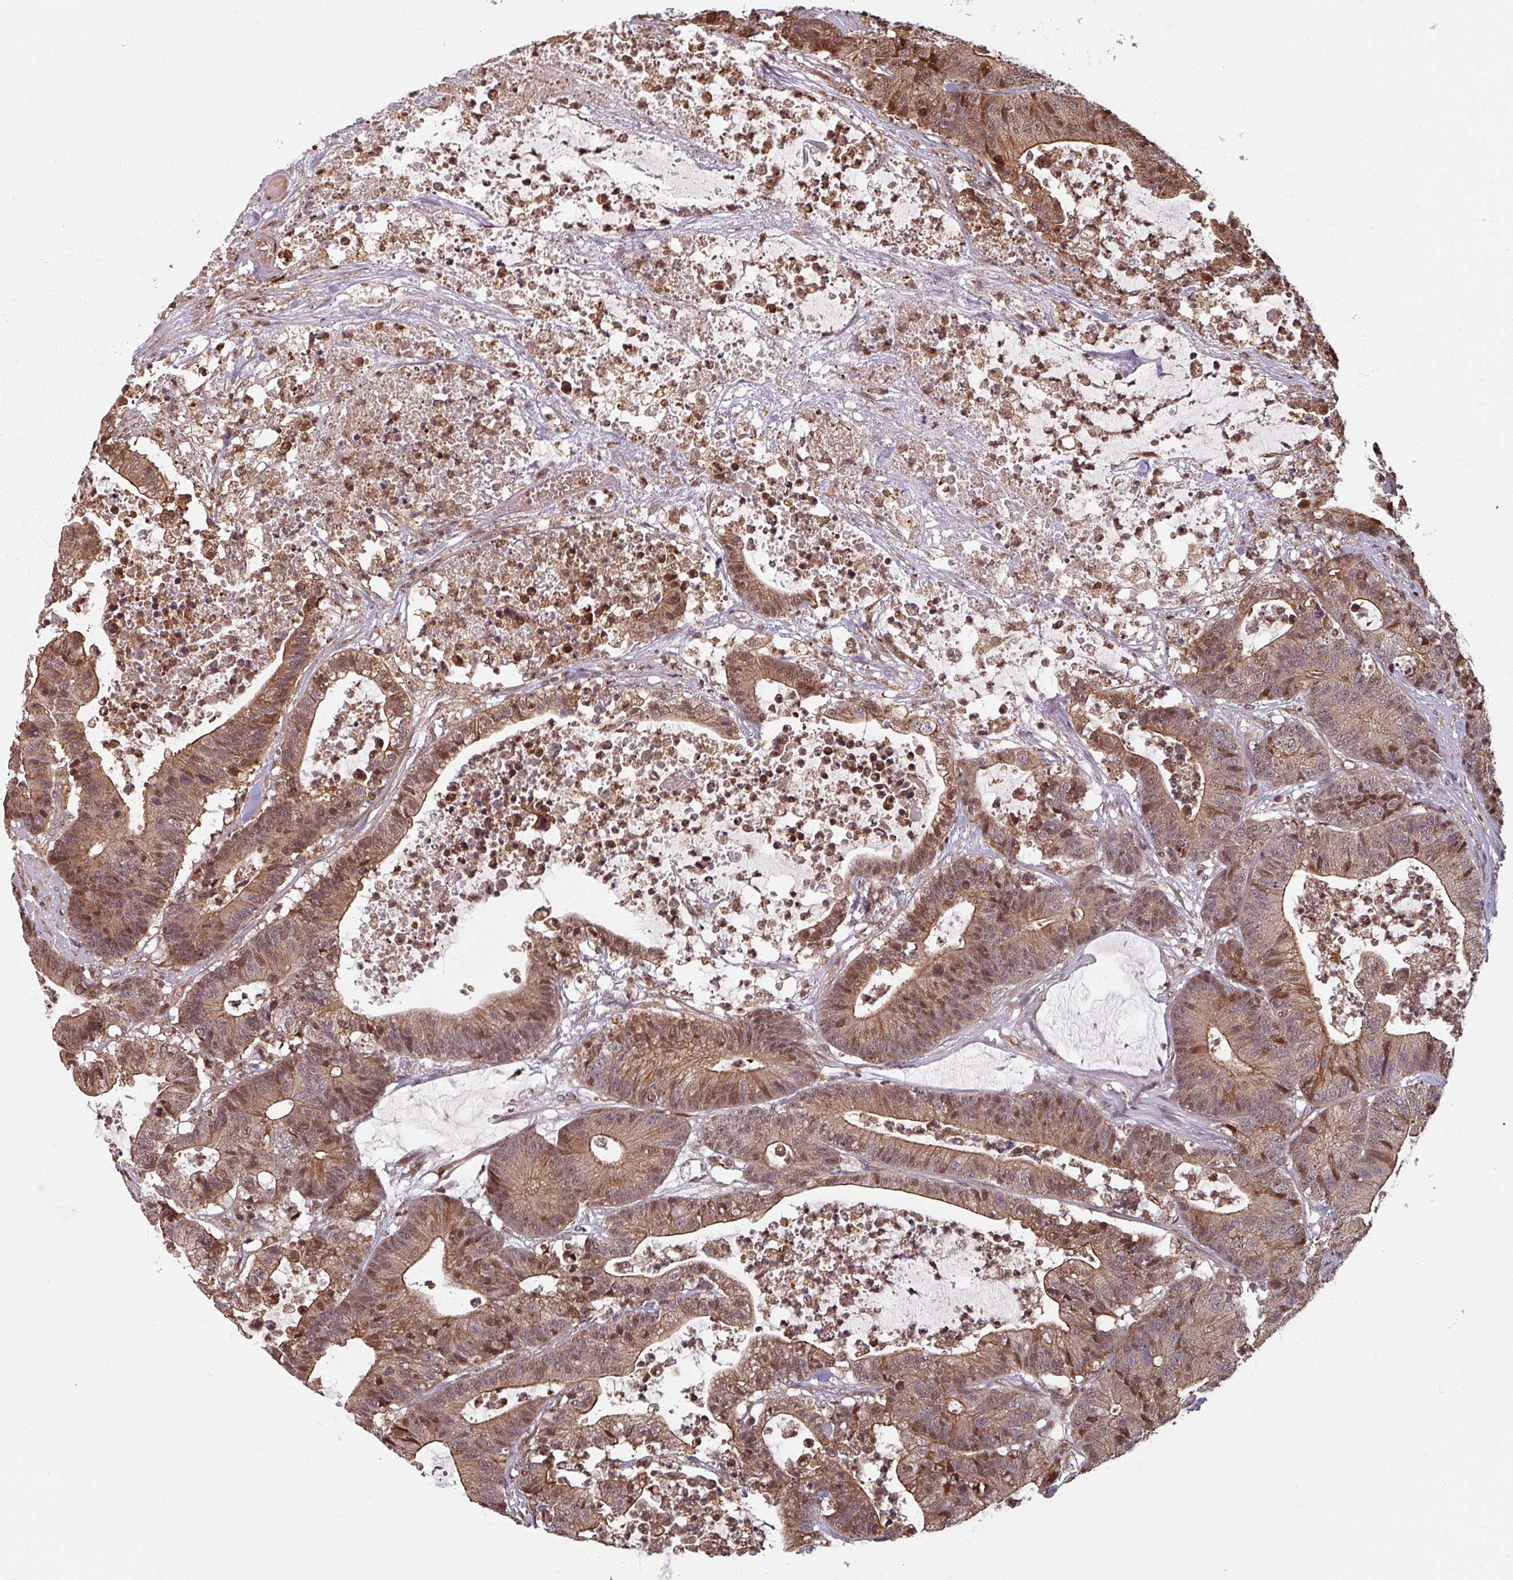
{"staining": {"intensity": "moderate", "quantity": ">75%", "location": "cytoplasmic/membranous,nuclear"}, "tissue": "colorectal cancer", "cell_type": "Tumor cells", "image_type": "cancer", "snomed": [{"axis": "morphology", "description": "Adenocarcinoma, NOS"}, {"axis": "topography", "description": "Colon"}], "caption": "The histopathology image shows immunohistochemical staining of colorectal cancer. There is moderate cytoplasmic/membranous and nuclear positivity is appreciated in approximately >75% of tumor cells. (Stains: DAB in brown, nuclei in blue, Microscopy: brightfield microscopy at high magnification).", "gene": "EID1", "patient": {"sex": "female", "age": 84}}